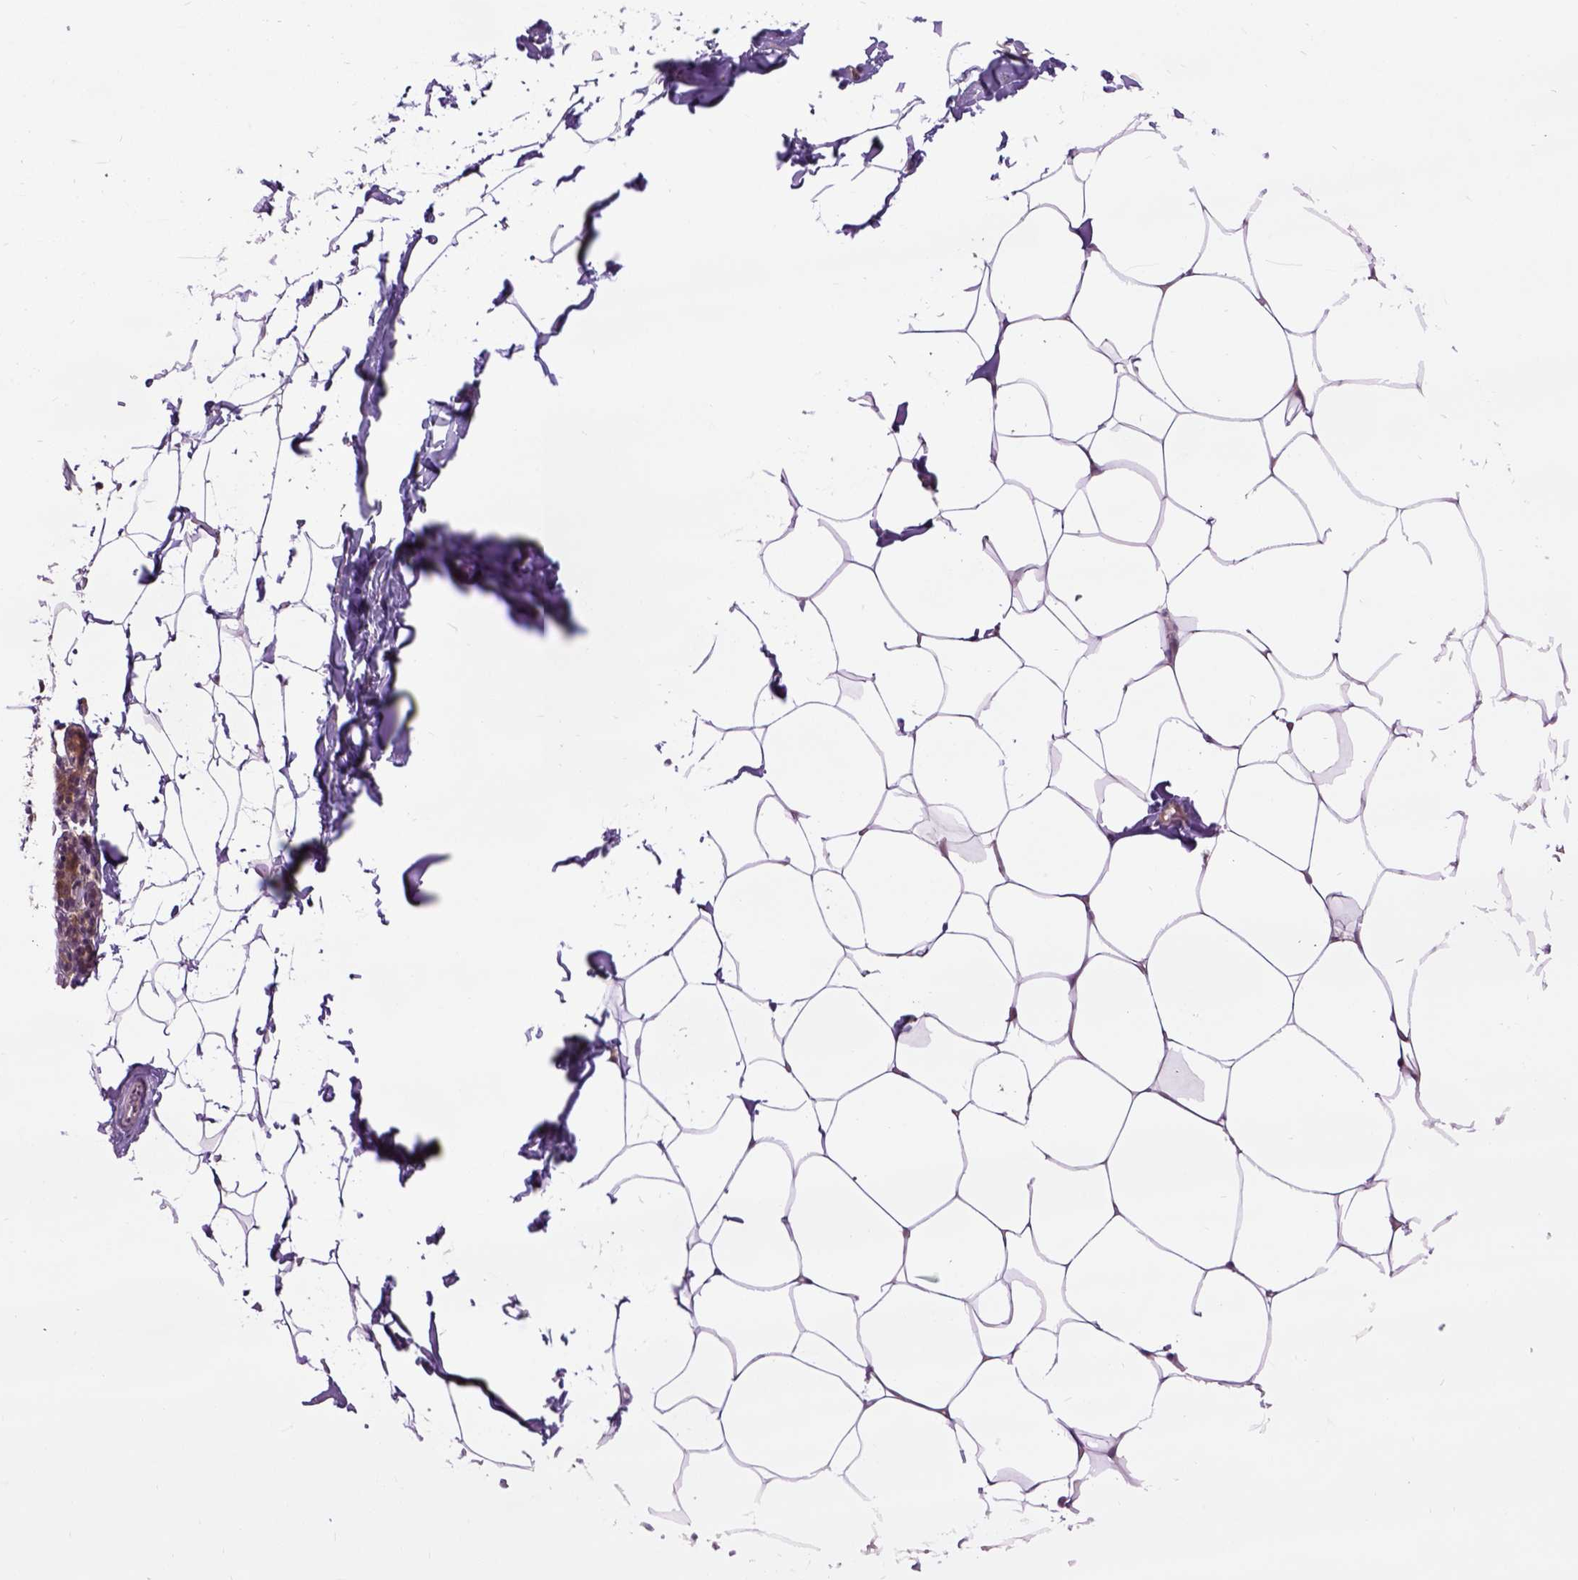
{"staining": {"intensity": "moderate", "quantity": ">75%", "location": "cytoplasmic/membranous"}, "tissue": "breast", "cell_type": "Adipocytes", "image_type": "normal", "snomed": [{"axis": "morphology", "description": "Normal tissue, NOS"}, {"axis": "topography", "description": "Breast"}], "caption": "Protein staining by immunohistochemistry (IHC) displays moderate cytoplasmic/membranous positivity in about >75% of adipocytes in unremarkable breast. (DAB IHC, brown staining for protein, blue staining for nuclei).", "gene": "WDR48", "patient": {"sex": "female", "age": 32}}